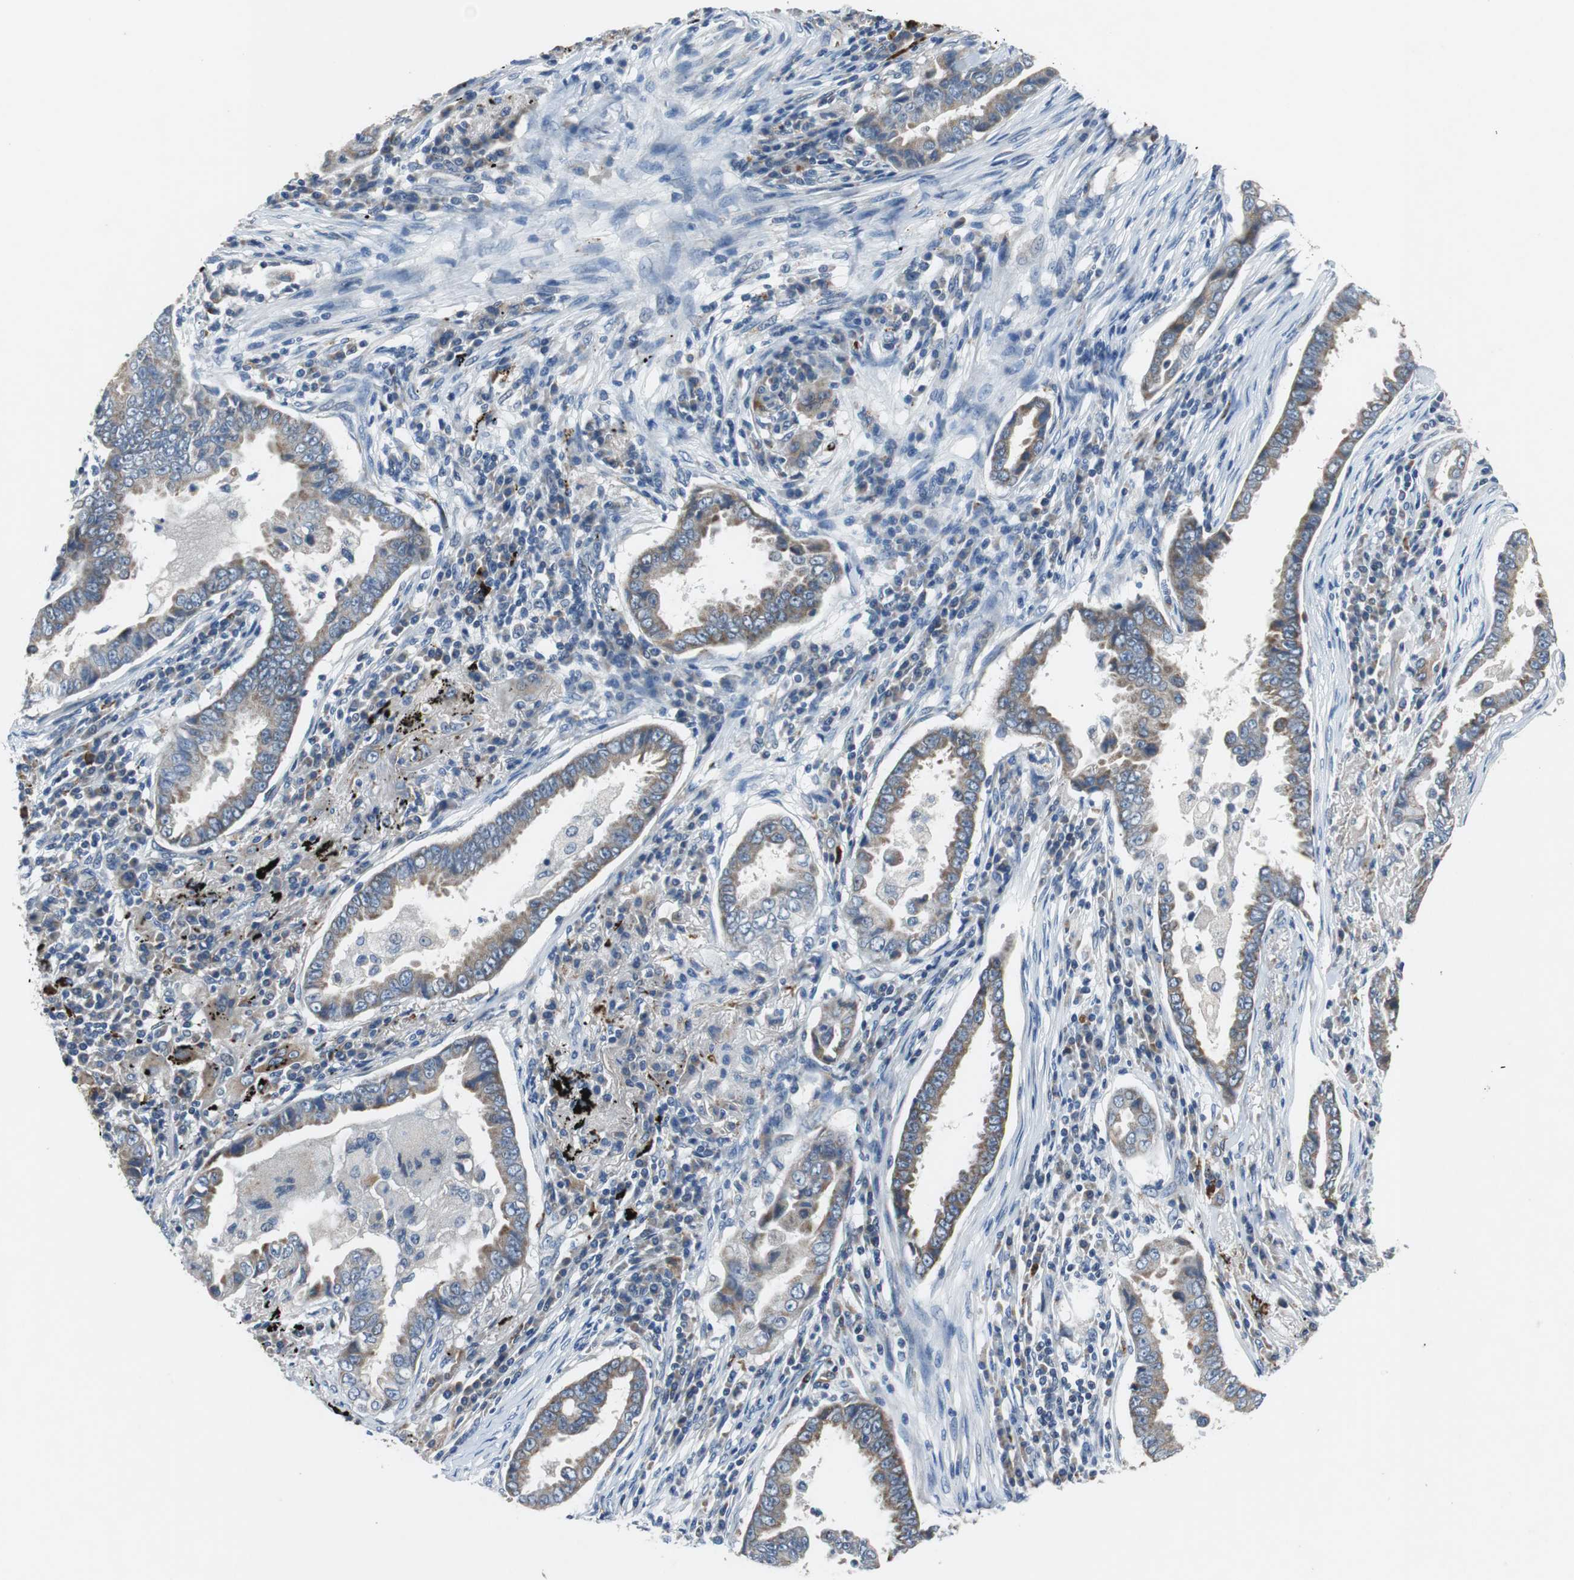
{"staining": {"intensity": "moderate", "quantity": "25%-75%", "location": "cytoplasmic/membranous"}, "tissue": "lung cancer", "cell_type": "Tumor cells", "image_type": "cancer", "snomed": [{"axis": "morphology", "description": "Normal tissue, NOS"}, {"axis": "morphology", "description": "Inflammation, NOS"}, {"axis": "morphology", "description": "Adenocarcinoma, NOS"}, {"axis": "topography", "description": "Lung"}], "caption": "Immunohistochemistry (IHC) staining of lung cancer, which exhibits medium levels of moderate cytoplasmic/membranous expression in approximately 25%-75% of tumor cells indicating moderate cytoplasmic/membranous protein expression. The staining was performed using DAB (brown) for protein detection and nuclei were counterstained in hematoxylin (blue).", "gene": "NLGN1", "patient": {"sex": "female", "age": 64}}